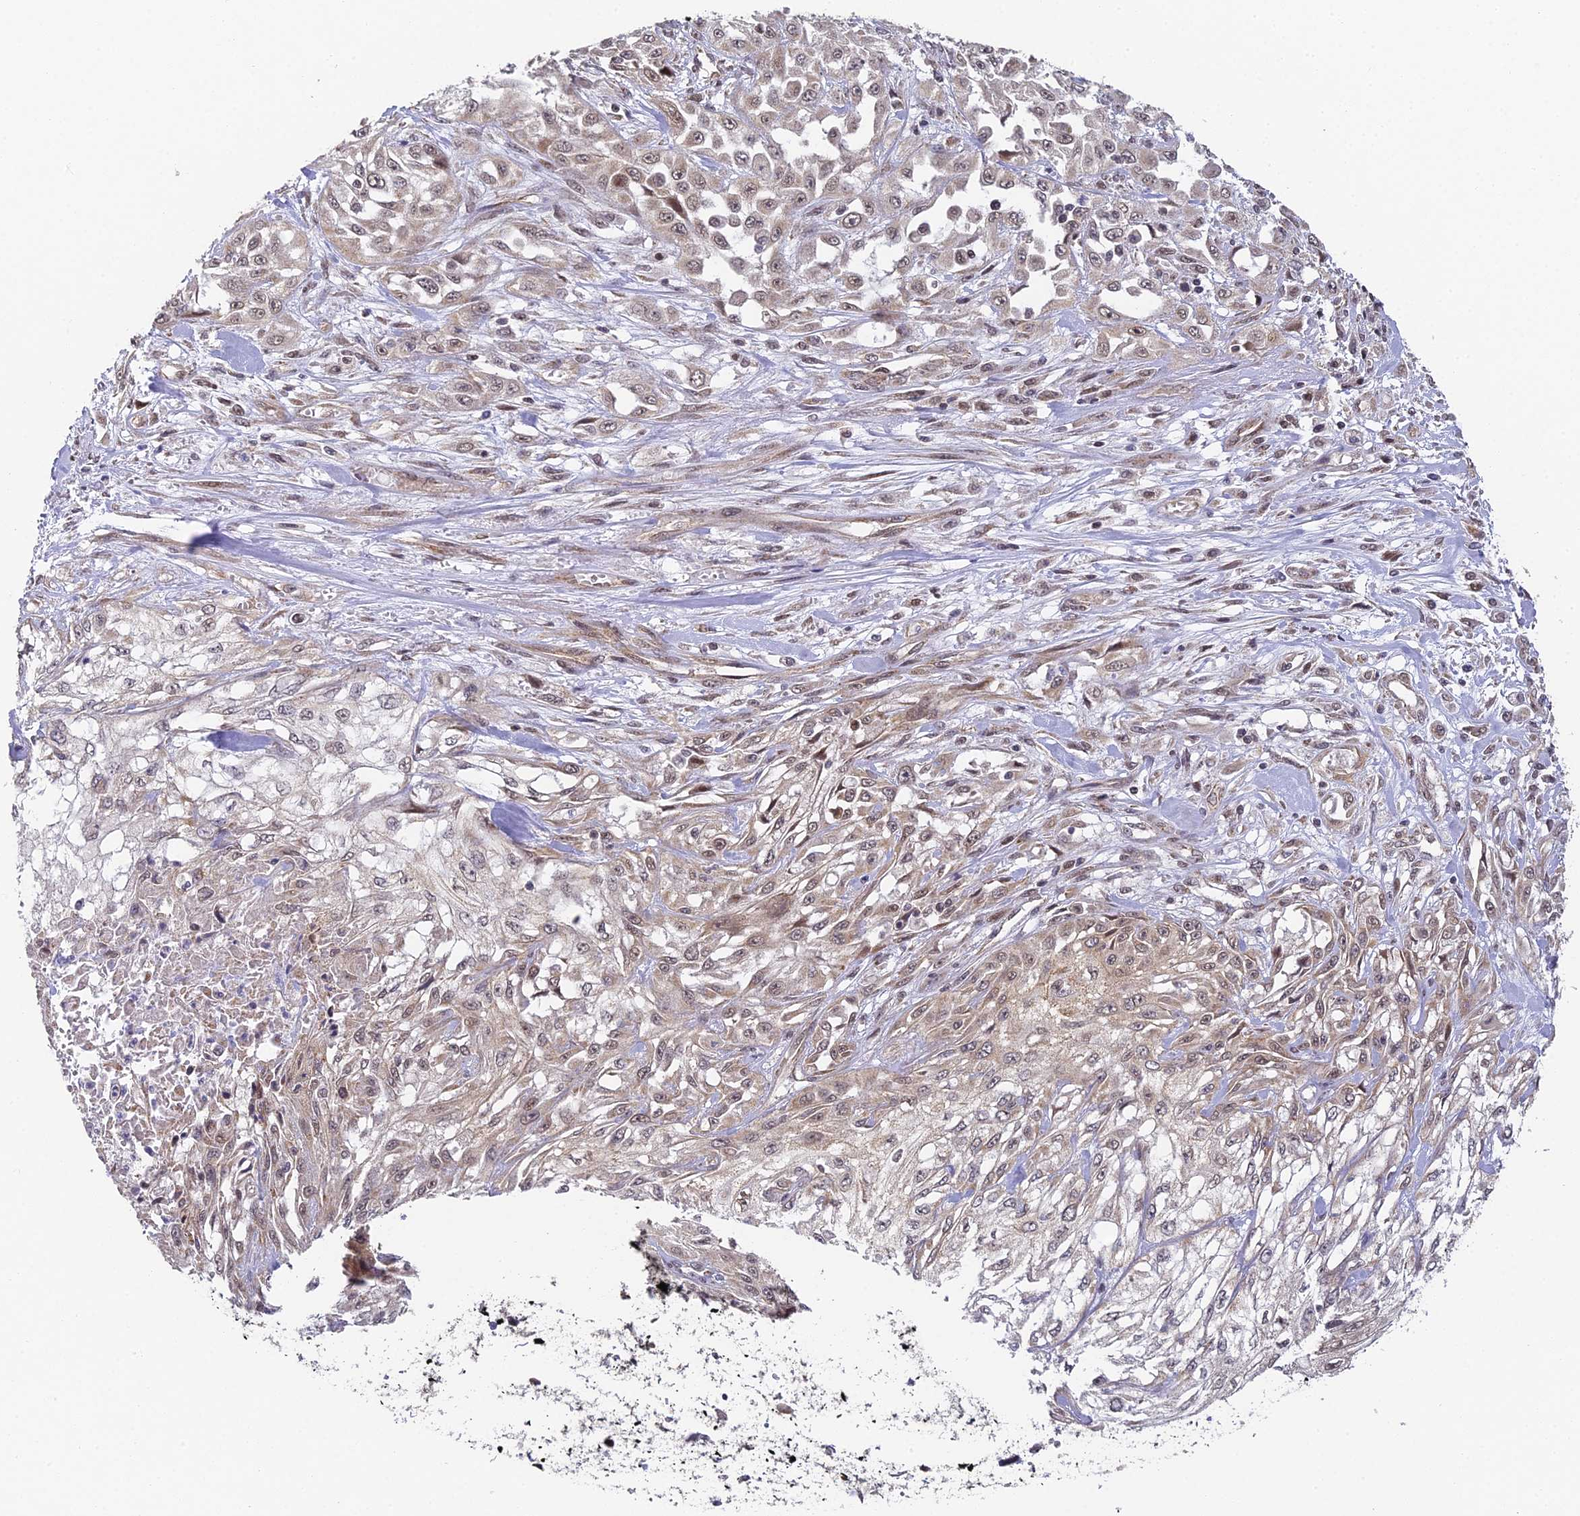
{"staining": {"intensity": "moderate", "quantity": "25%-75%", "location": "cytoplasmic/membranous,nuclear"}, "tissue": "skin cancer", "cell_type": "Tumor cells", "image_type": "cancer", "snomed": [{"axis": "morphology", "description": "Squamous cell carcinoma, NOS"}, {"axis": "morphology", "description": "Squamous cell carcinoma, metastatic, NOS"}, {"axis": "topography", "description": "Skin"}, {"axis": "topography", "description": "Lymph node"}], "caption": "Skin cancer (squamous cell carcinoma) was stained to show a protein in brown. There is medium levels of moderate cytoplasmic/membranous and nuclear positivity in about 25%-75% of tumor cells. The staining was performed using DAB to visualize the protein expression in brown, while the nuclei were stained in blue with hematoxylin (Magnification: 20x).", "gene": "DNAAF10", "patient": {"sex": "male", "age": 75}}